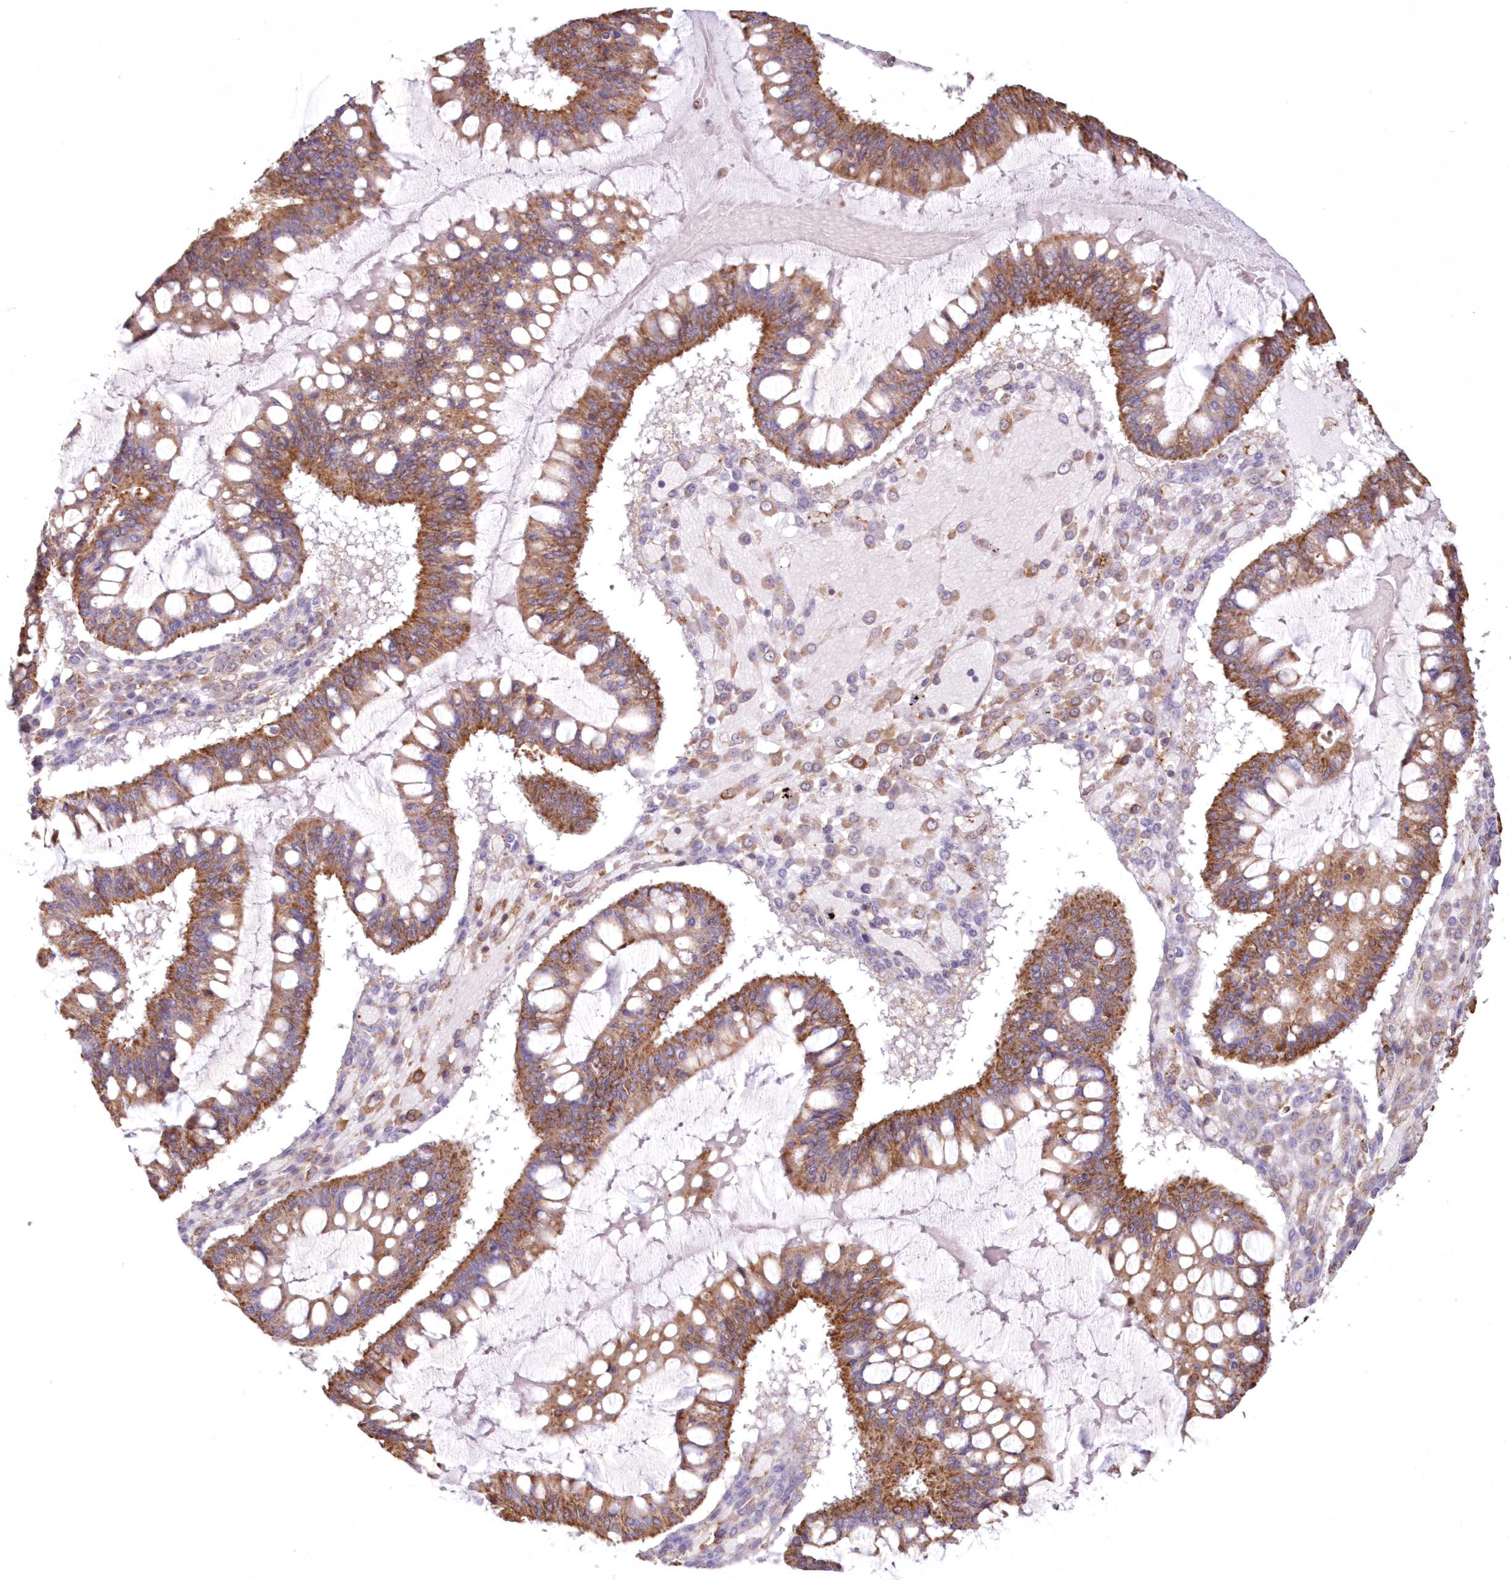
{"staining": {"intensity": "moderate", "quantity": ">75%", "location": "cytoplasmic/membranous"}, "tissue": "ovarian cancer", "cell_type": "Tumor cells", "image_type": "cancer", "snomed": [{"axis": "morphology", "description": "Cystadenocarcinoma, mucinous, NOS"}, {"axis": "topography", "description": "Ovary"}], "caption": "IHC histopathology image of neoplastic tissue: ovarian mucinous cystadenocarcinoma stained using immunohistochemistry (IHC) exhibits medium levels of moderate protein expression localized specifically in the cytoplasmic/membranous of tumor cells, appearing as a cytoplasmic/membranous brown color.", "gene": "TMEM139", "patient": {"sex": "female", "age": 73}}